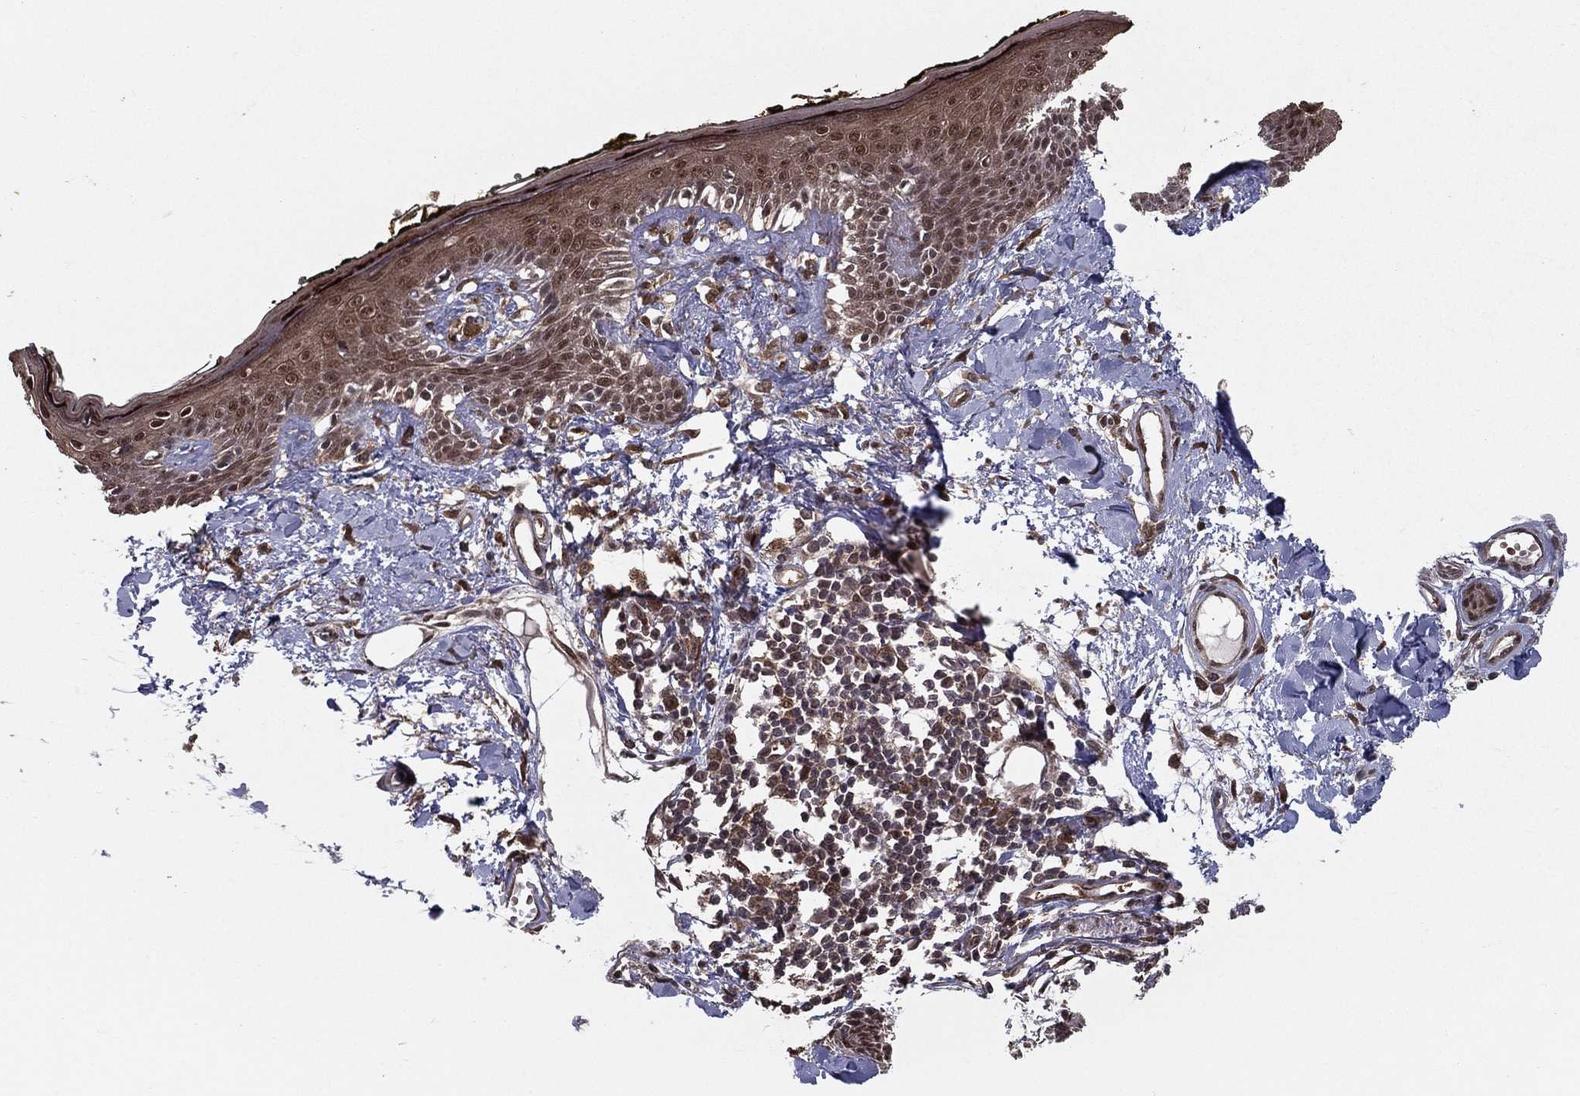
{"staining": {"intensity": "moderate", "quantity": "25%-75%", "location": "nuclear"}, "tissue": "skin", "cell_type": "Fibroblasts", "image_type": "normal", "snomed": [{"axis": "morphology", "description": "Normal tissue, NOS"}, {"axis": "topography", "description": "Skin"}], "caption": "A brown stain labels moderate nuclear staining of a protein in fibroblasts of normal human skin. The staining was performed using DAB (3,3'-diaminobenzidine) to visualize the protein expression in brown, while the nuclei were stained in blue with hematoxylin (Magnification: 20x).", "gene": "CARM1", "patient": {"sex": "male", "age": 76}}